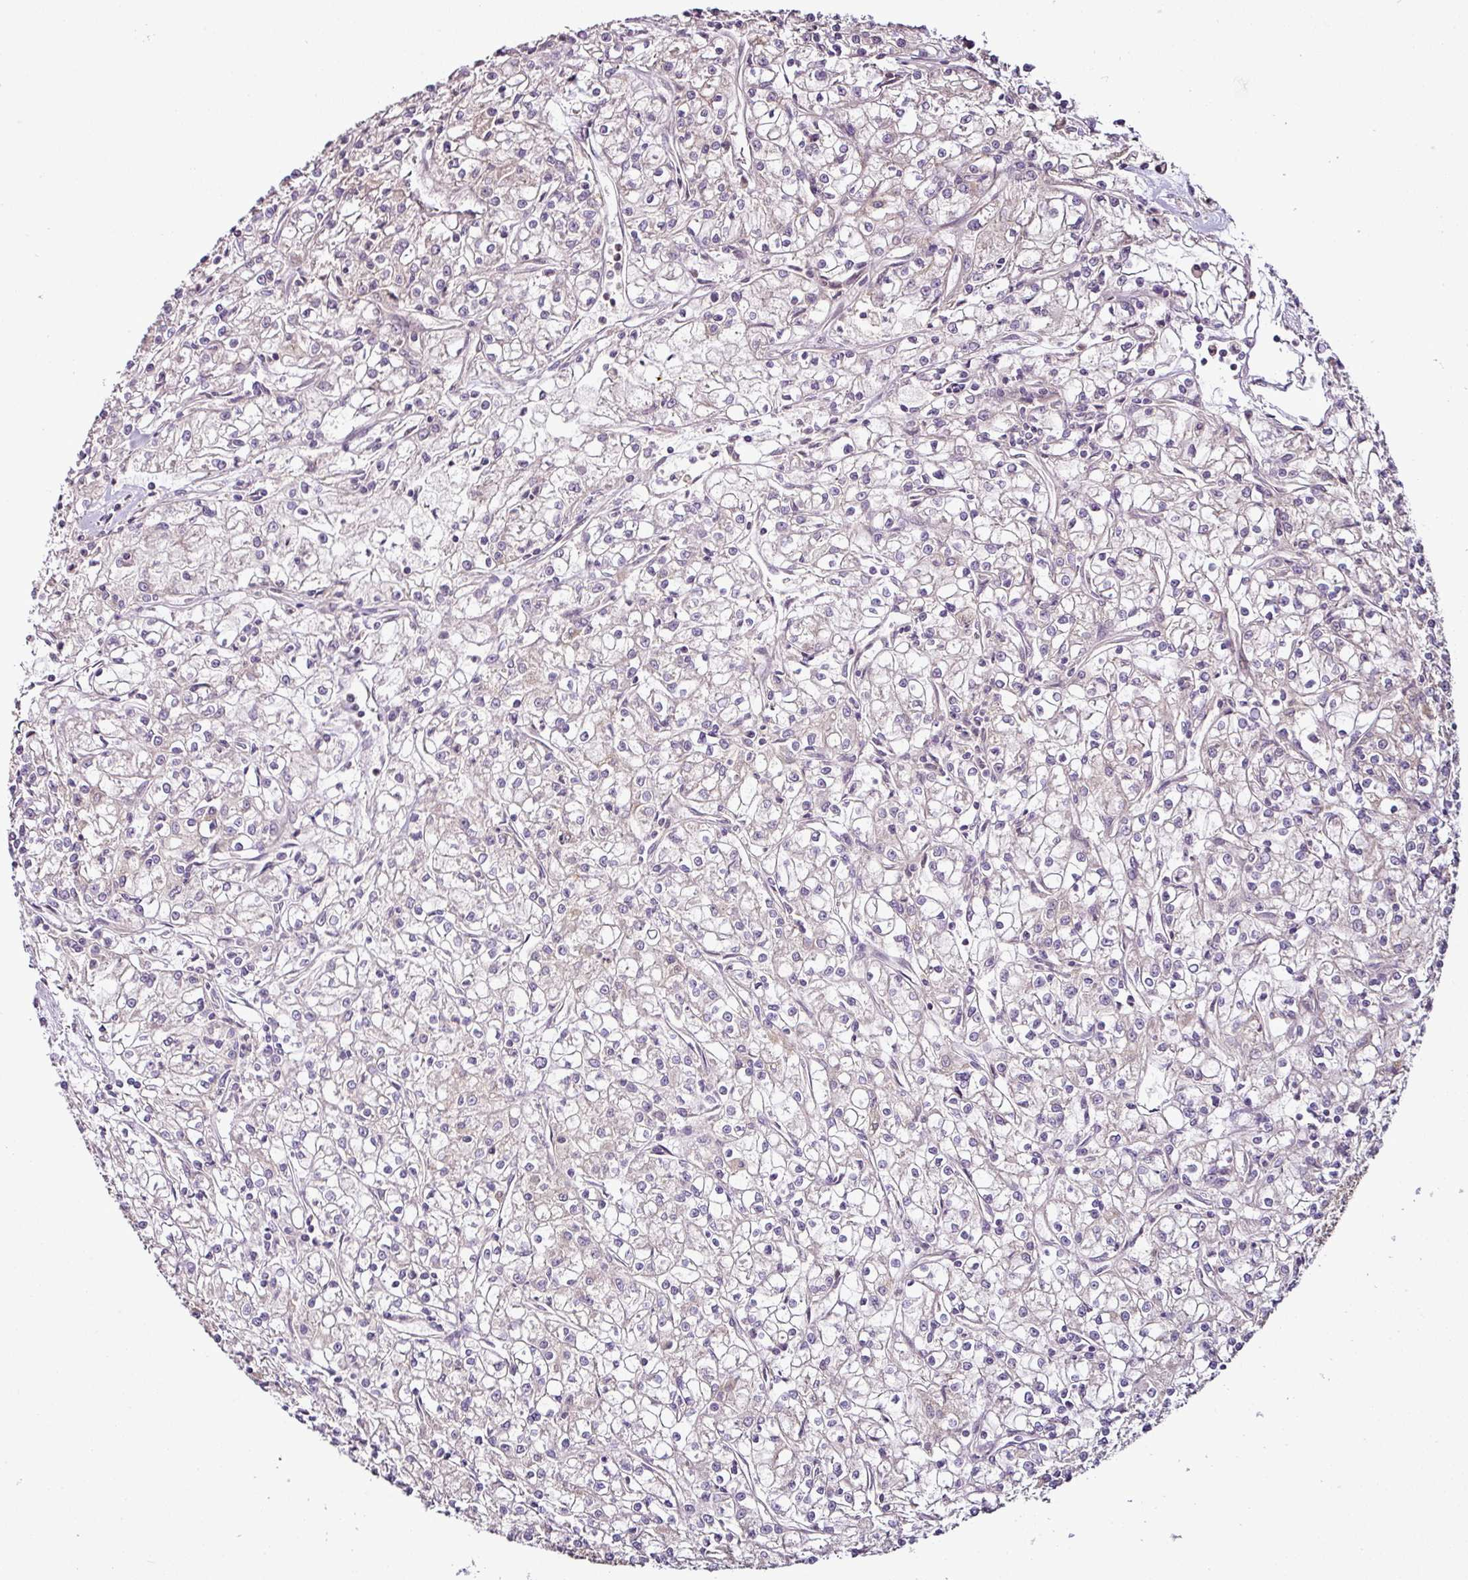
{"staining": {"intensity": "negative", "quantity": "none", "location": "none"}, "tissue": "renal cancer", "cell_type": "Tumor cells", "image_type": "cancer", "snomed": [{"axis": "morphology", "description": "Adenocarcinoma, NOS"}, {"axis": "topography", "description": "Kidney"}], "caption": "IHC photomicrograph of human adenocarcinoma (renal) stained for a protein (brown), which shows no positivity in tumor cells.", "gene": "DCAF13", "patient": {"sex": "female", "age": 59}}